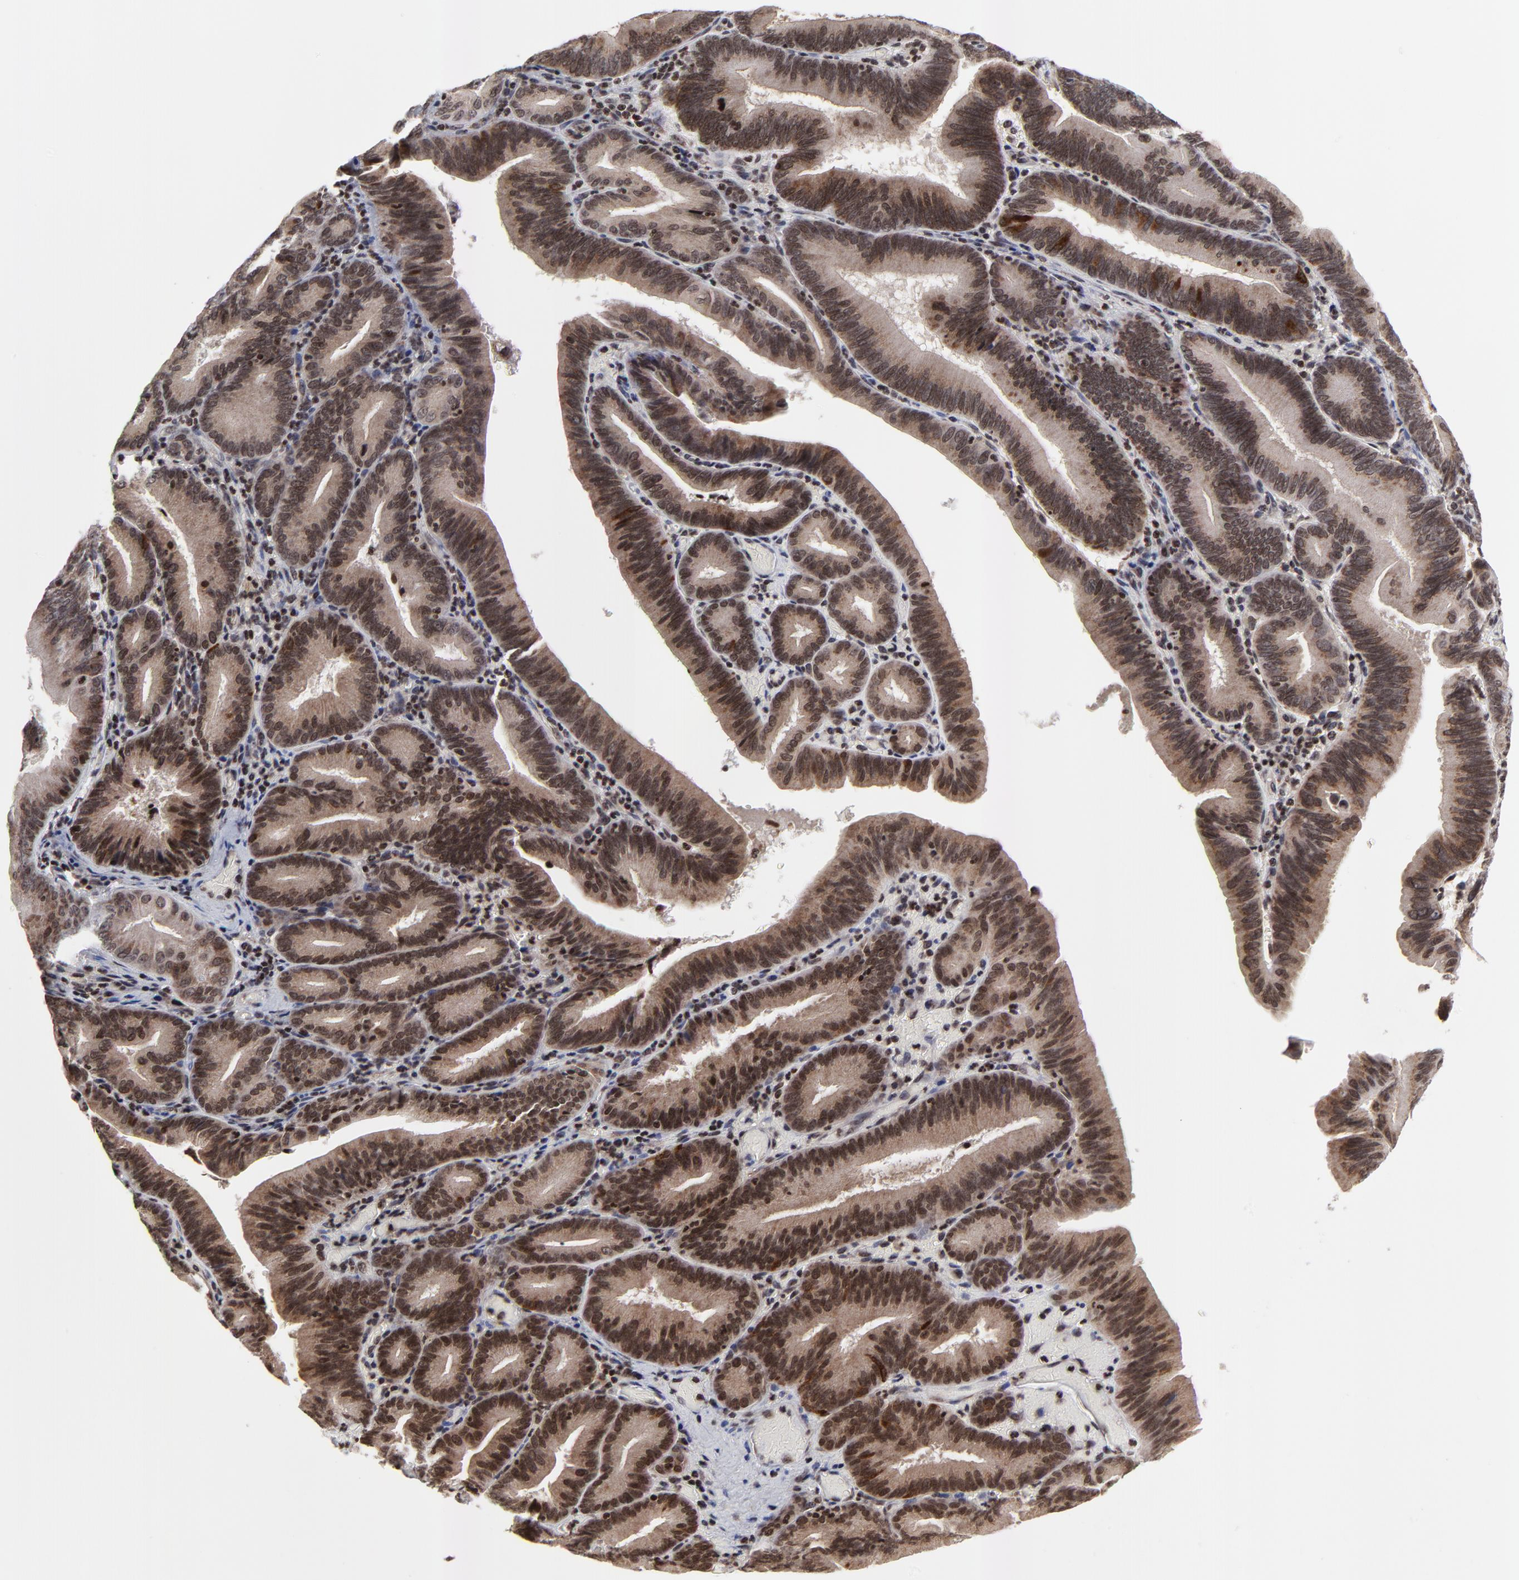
{"staining": {"intensity": "strong", "quantity": ">75%", "location": "cytoplasmic/membranous,nuclear"}, "tissue": "pancreatic cancer", "cell_type": "Tumor cells", "image_type": "cancer", "snomed": [{"axis": "morphology", "description": "Adenocarcinoma, NOS"}, {"axis": "topography", "description": "Pancreas"}], "caption": "IHC (DAB) staining of human pancreatic cancer demonstrates strong cytoplasmic/membranous and nuclear protein staining in approximately >75% of tumor cells.", "gene": "ZNF777", "patient": {"sex": "male", "age": 82}}